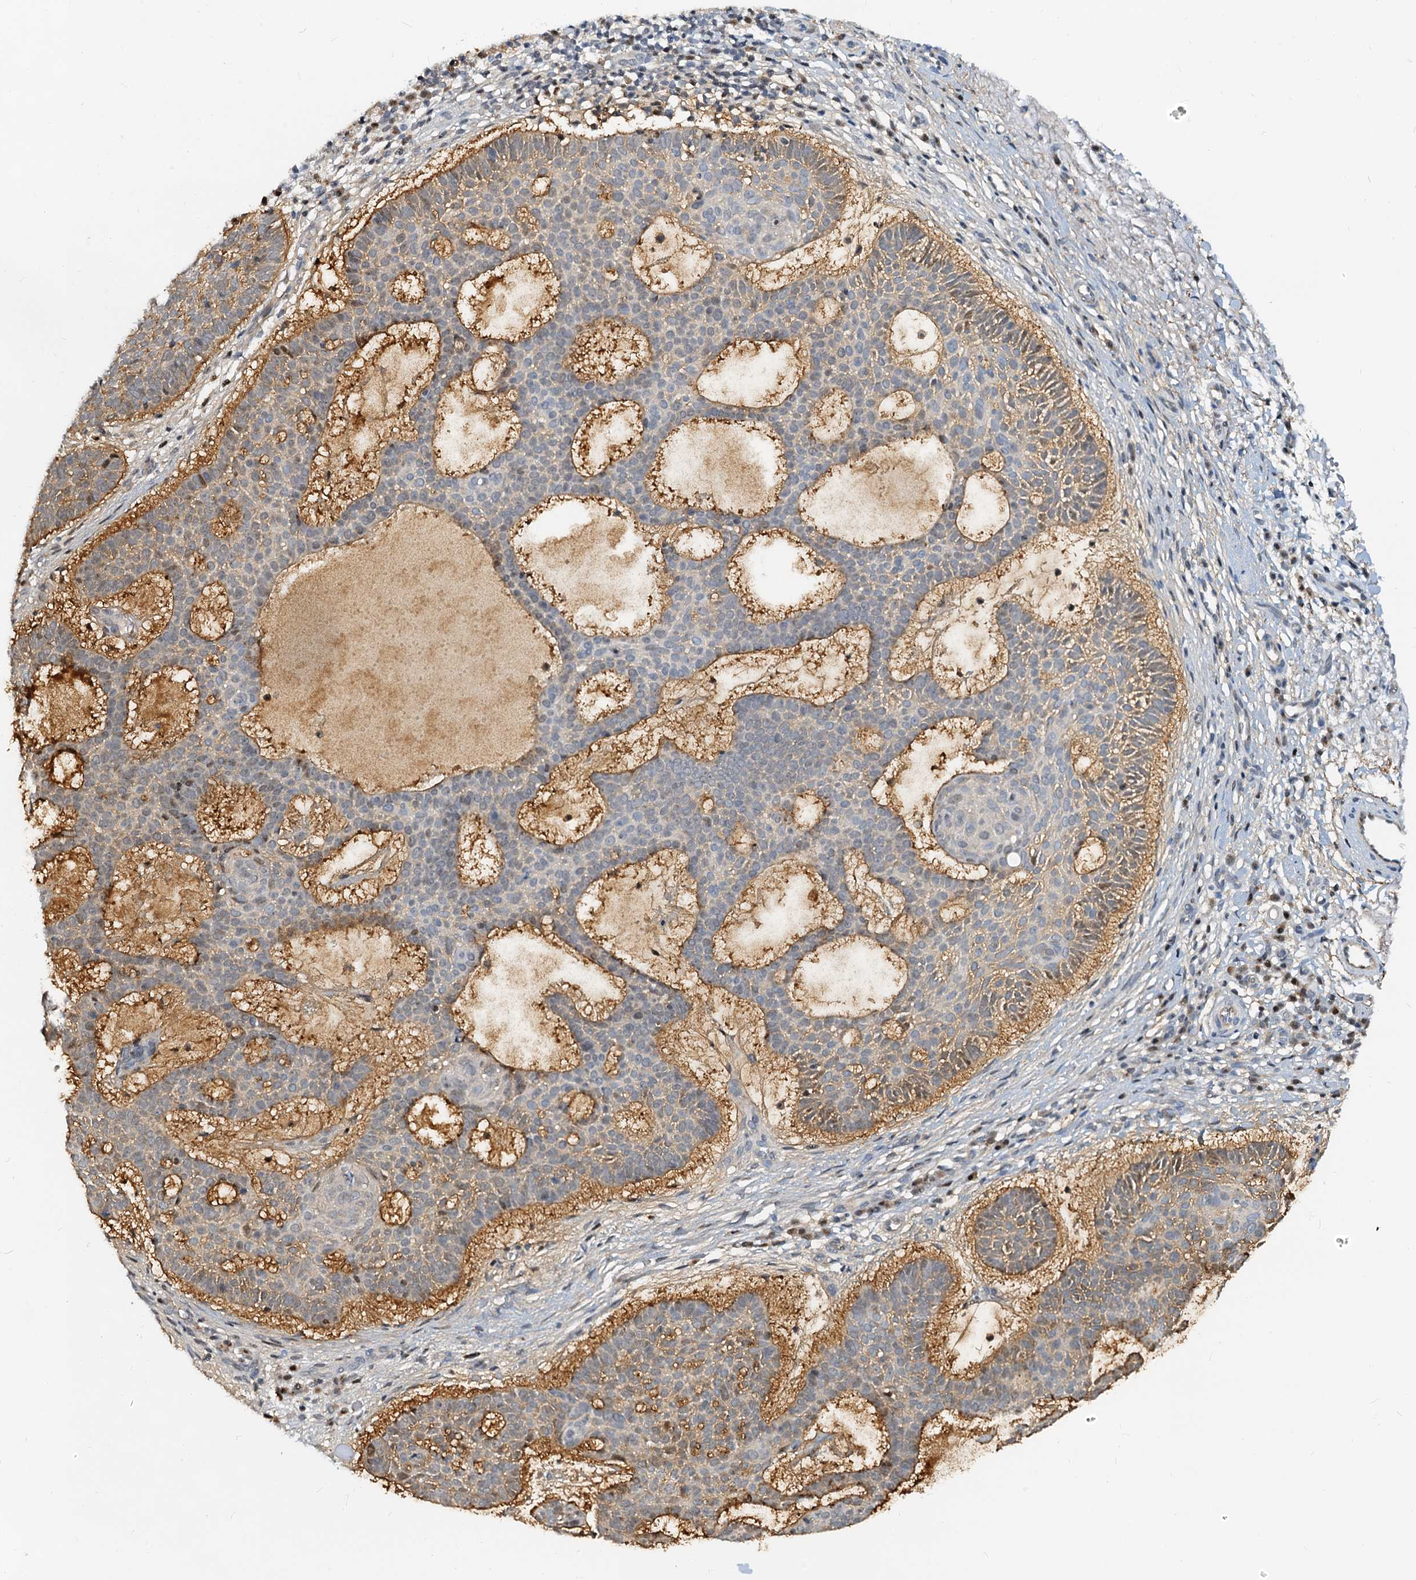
{"staining": {"intensity": "negative", "quantity": "none", "location": "none"}, "tissue": "skin cancer", "cell_type": "Tumor cells", "image_type": "cancer", "snomed": [{"axis": "morphology", "description": "Basal cell carcinoma"}, {"axis": "topography", "description": "Skin"}], "caption": "The image displays no significant staining in tumor cells of skin cancer (basal cell carcinoma).", "gene": "PTGES3", "patient": {"sex": "male", "age": 85}}